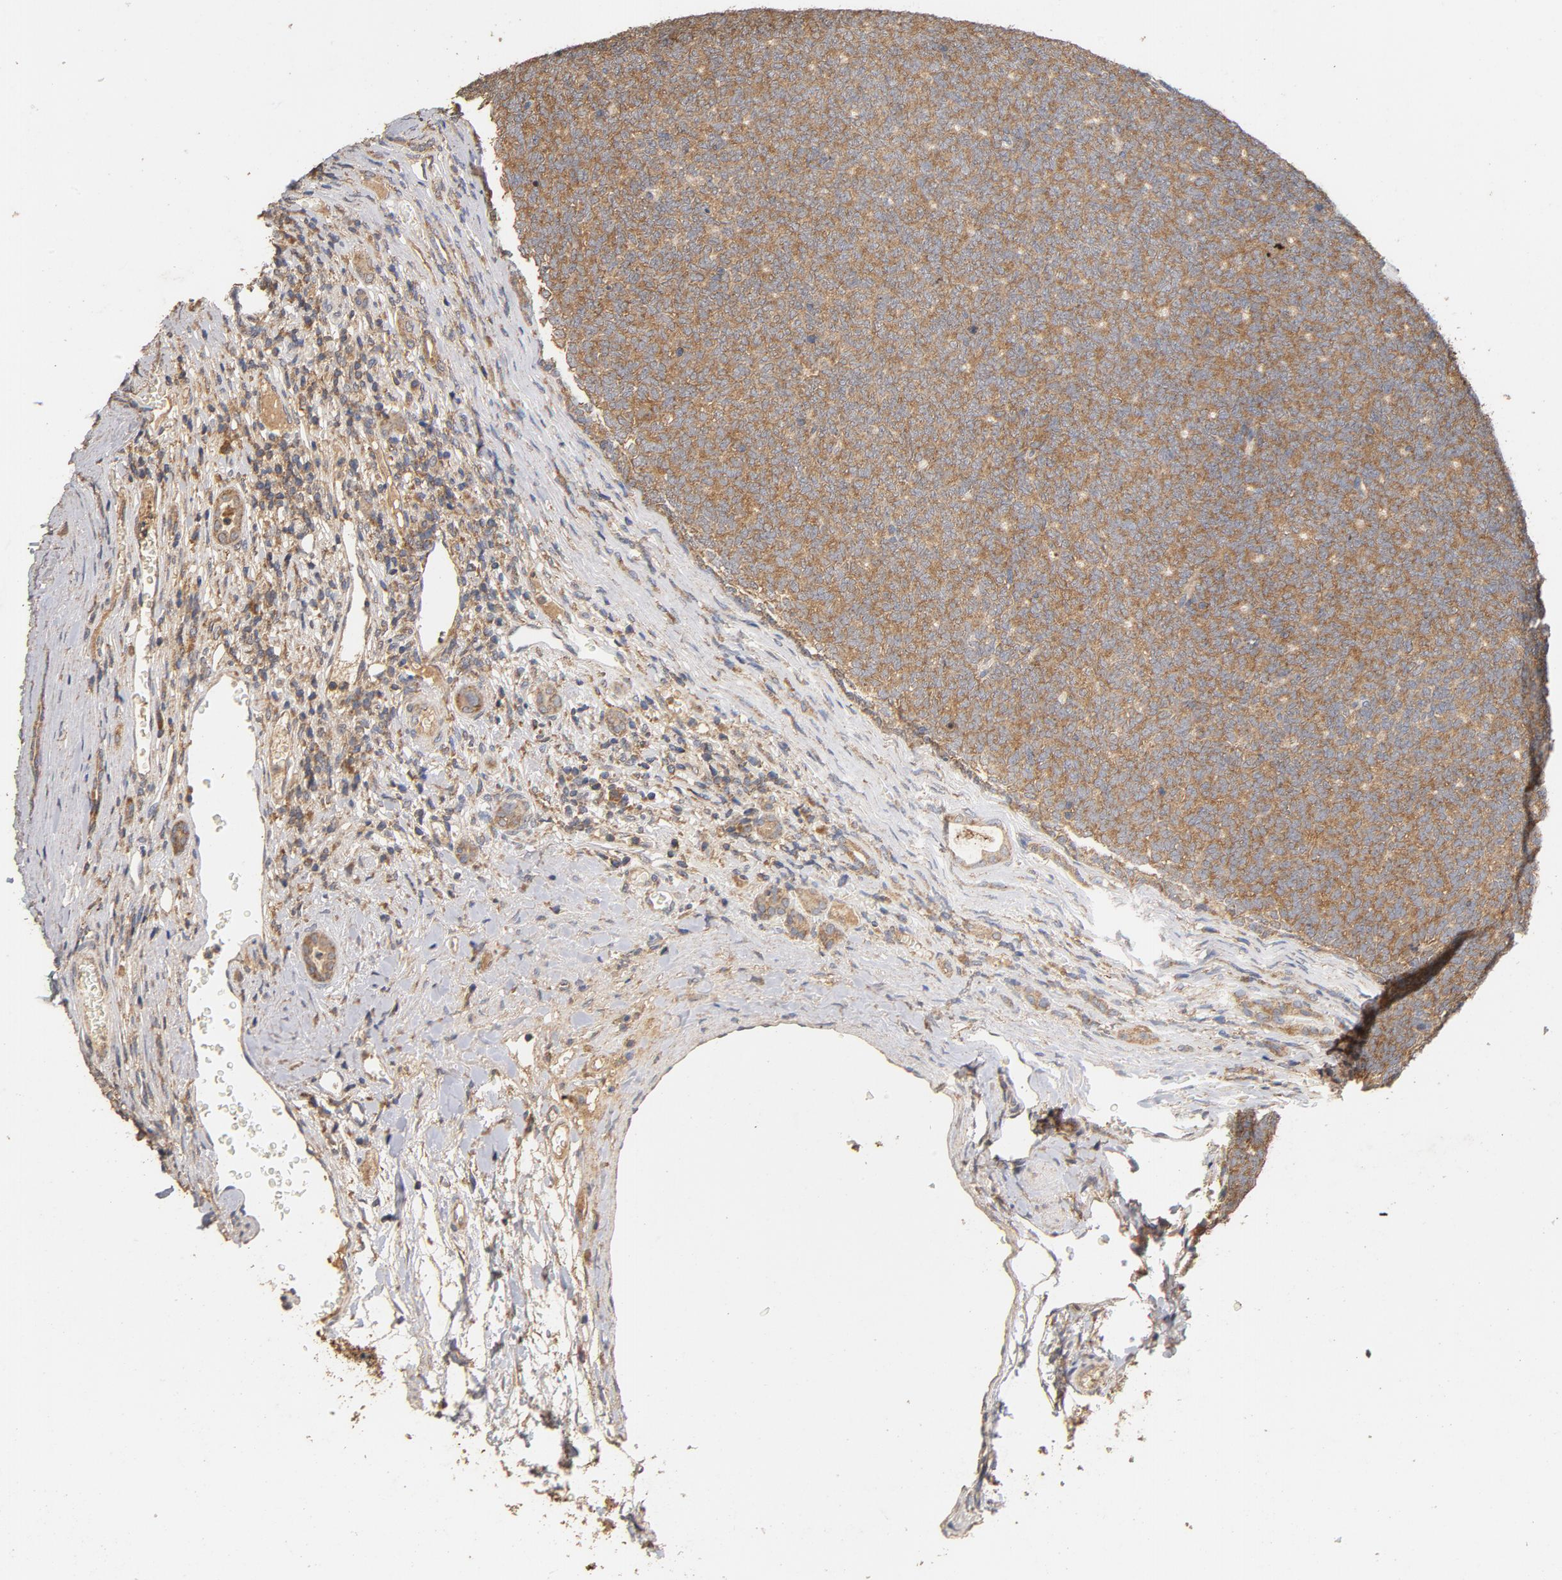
{"staining": {"intensity": "moderate", "quantity": ">75%", "location": "cytoplasmic/membranous"}, "tissue": "renal cancer", "cell_type": "Tumor cells", "image_type": "cancer", "snomed": [{"axis": "morphology", "description": "Neoplasm, malignant, NOS"}, {"axis": "topography", "description": "Kidney"}], "caption": "Tumor cells demonstrate medium levels of moderate cytoplasmic/membranous expression in approximately >75% of cells in renal malignant neoplasm.", "gene": "DDX6", "patient": {"sex": "male", "age": 28}}